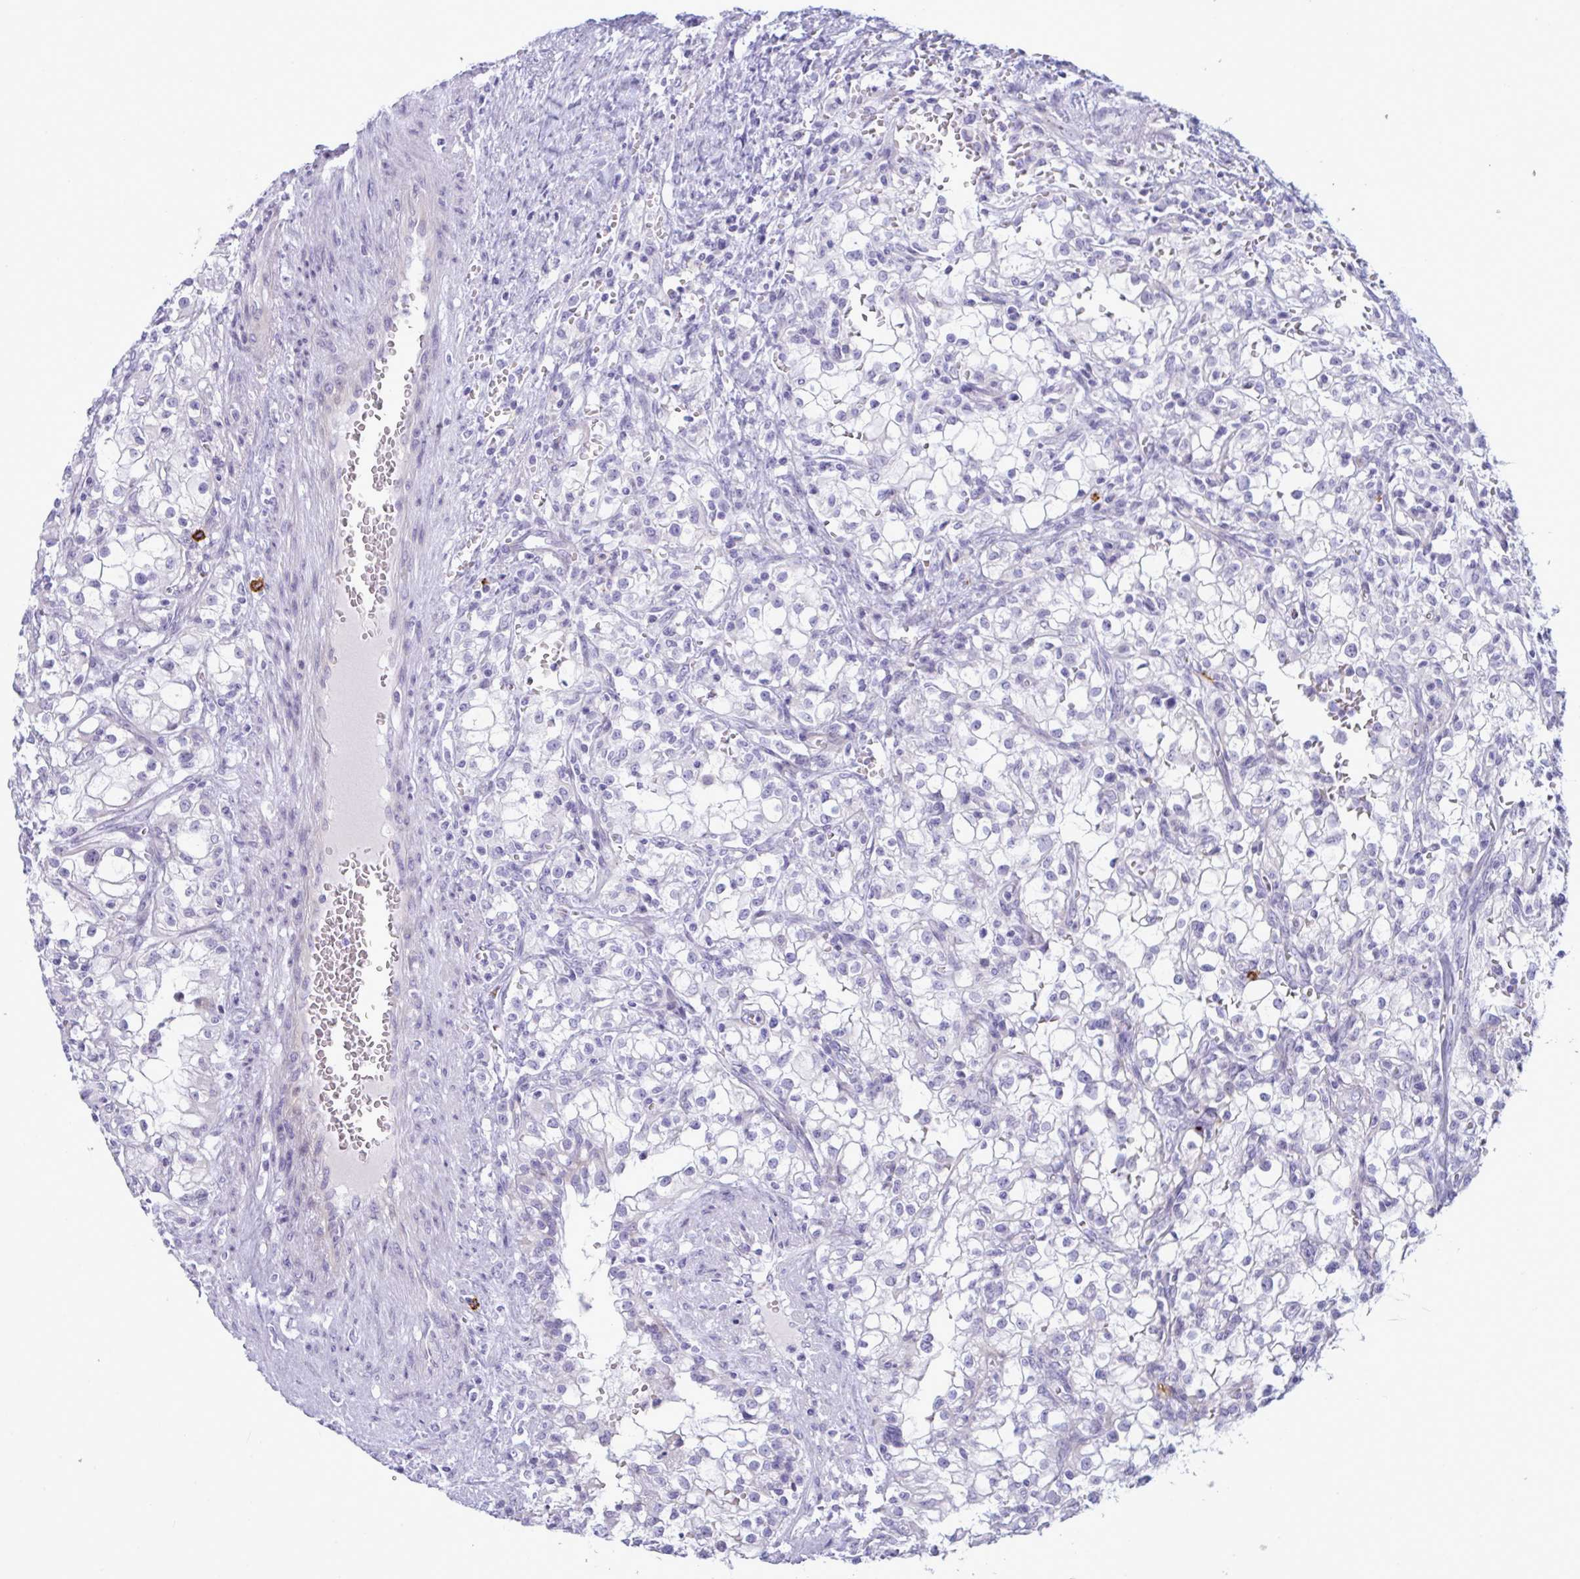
{"staining": {"intensity": "negative", "quantity": "none", "location": "none"}, "tissue": "renal cancer", "cell_type": "Tumor cells", "image_type": "cancer", "snomed": [{"axis": "morphology", "description": "Adenocarcinoma, NOS"}, {"axis": "topography", "description": "Kidney"}], "caption": "Tumor cells are negative for brown protein staining in renal cancer (adenocarcinoma).", "gene": "ZNF684", "patient": {"sex": "female", "age": 74}}